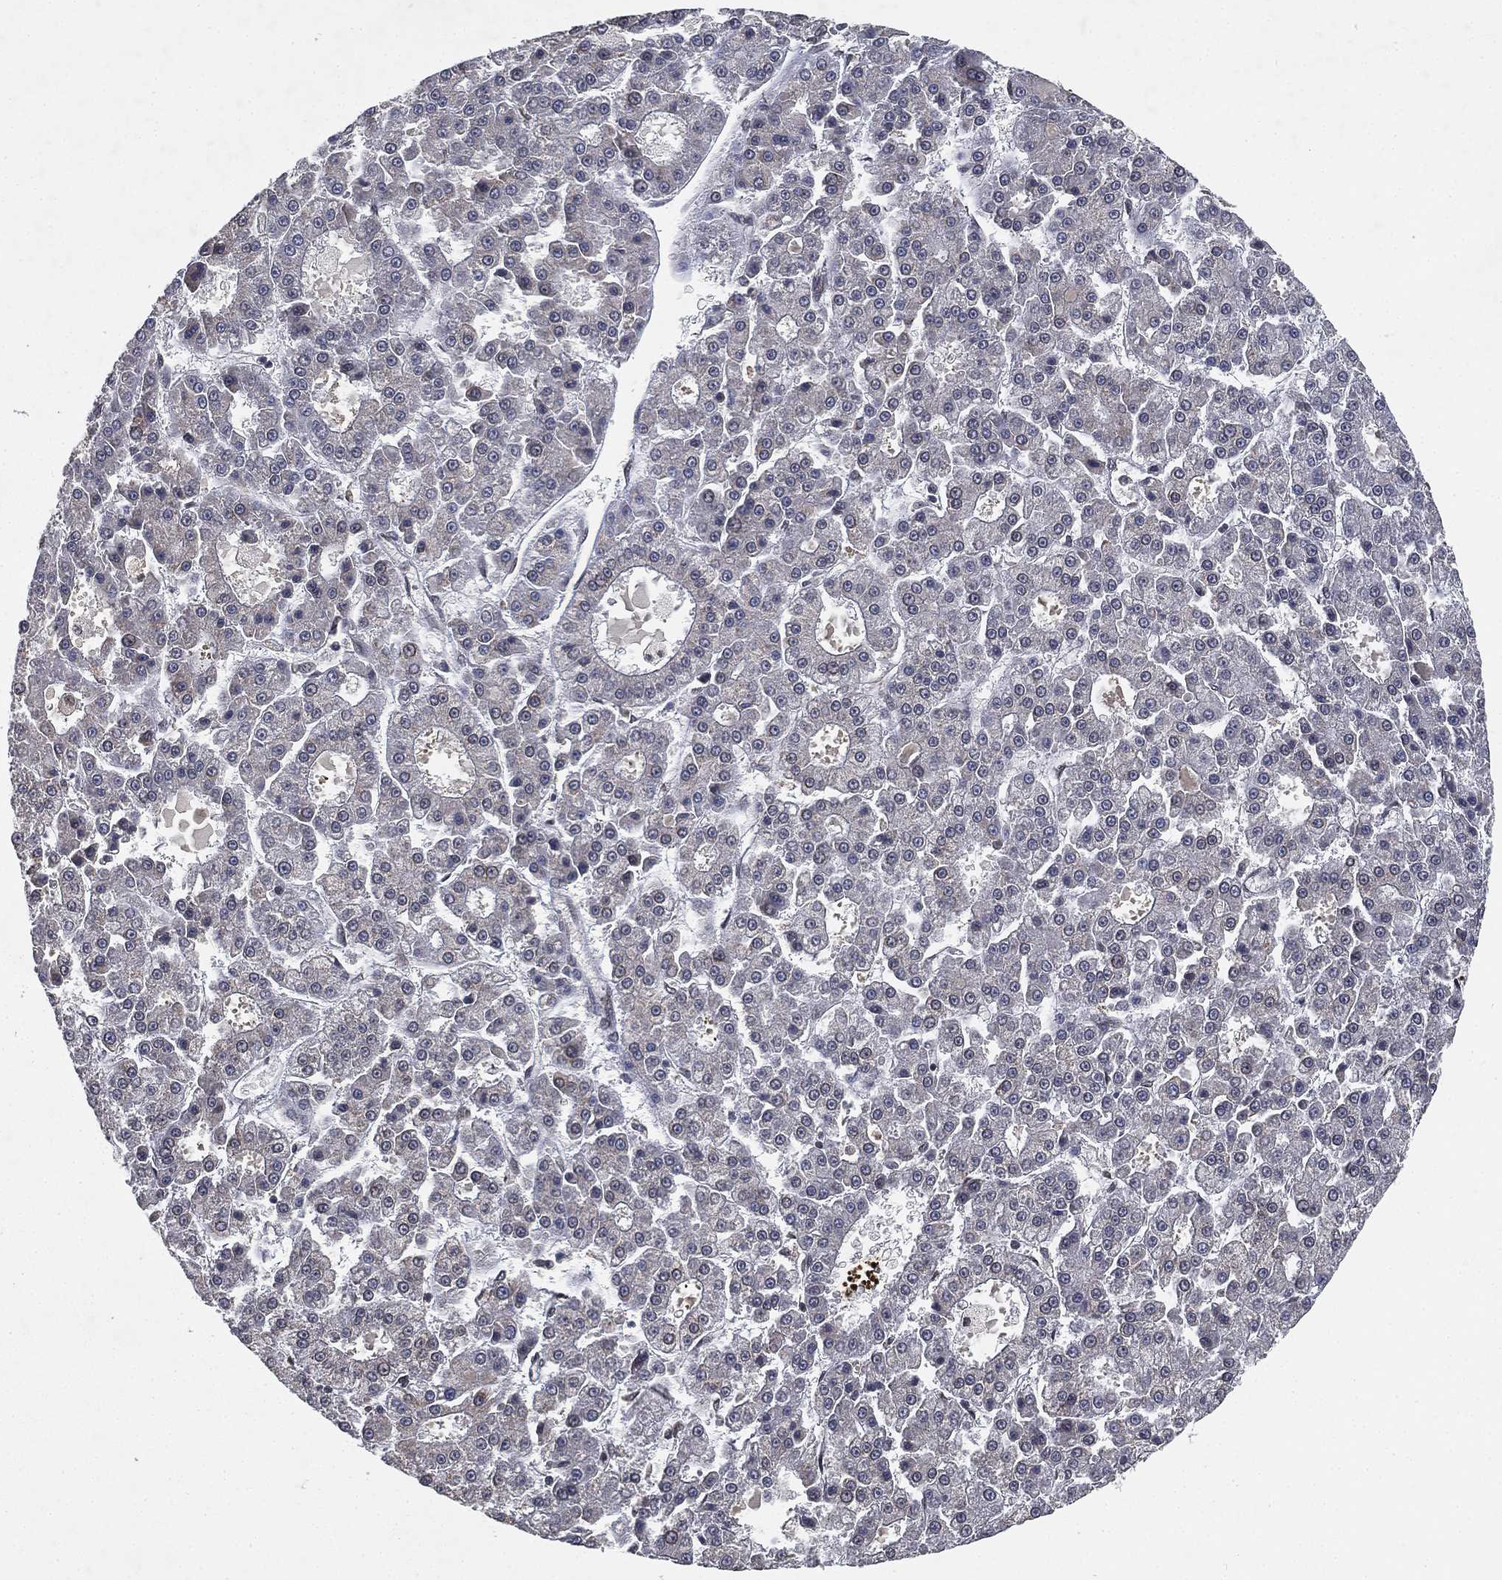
{"staining": {"intensity": "negative", "quantity": "none", "location": "none"}, "tissue": "liver cancer", "cell_type": "Tumor cells", "image_type": "cancer", "snomed": [{"axis": "morphology", "description": "Carcinoma, Hepatocellular, NOS"}, {"axis": "topography", "description": "Liver"}], "caption": "The histopathology image displays no significant expression in tumor cells of liver cancer (hepatocellular carcinoma). The staining was performed using DAB to visualize the protein expression in brown, while the nuclei were stained in blue with hematoxylin (Magnification: 20x).", "gene": "UBA5", "patient": {"sex": "male", "age": 70}}